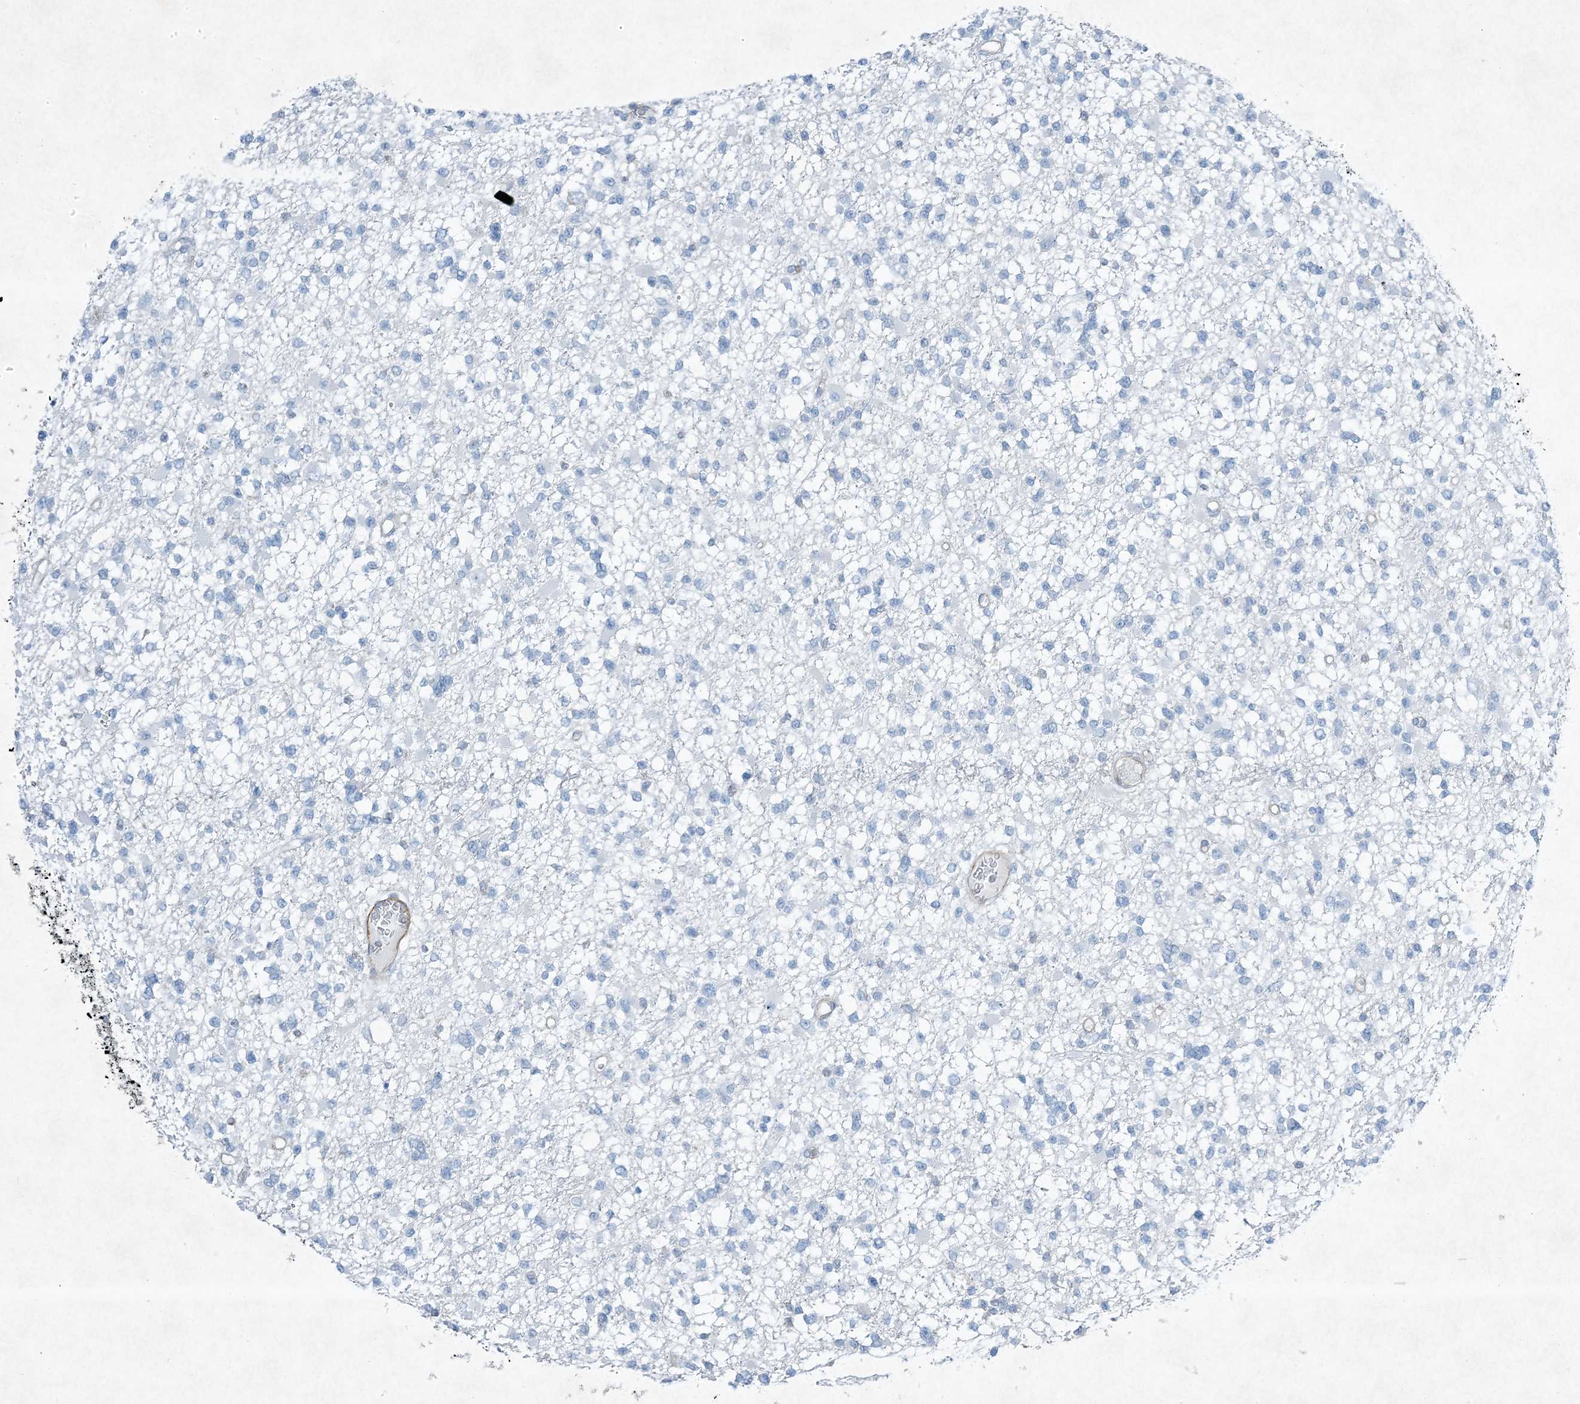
{"staining": {"intensity": "negative", "quantity": "none", "location": "none"}, "tissue": "glioma", "cell_type": "Tumor cells", "image_type": "cancer", "snomed": [{"axis": "morphology", "description": "Glioma, malignant, Low grade"}, {"axis": "topography", "description": "Brain"}], "caption": "Immunohistochemistry histopathology image of neoplastic tissue: human glioma stained with DAB exhibits no significant protein positivity in tumor cells.", "gene": "PGM5", "patient": {"sex": "female", "age": 22}}